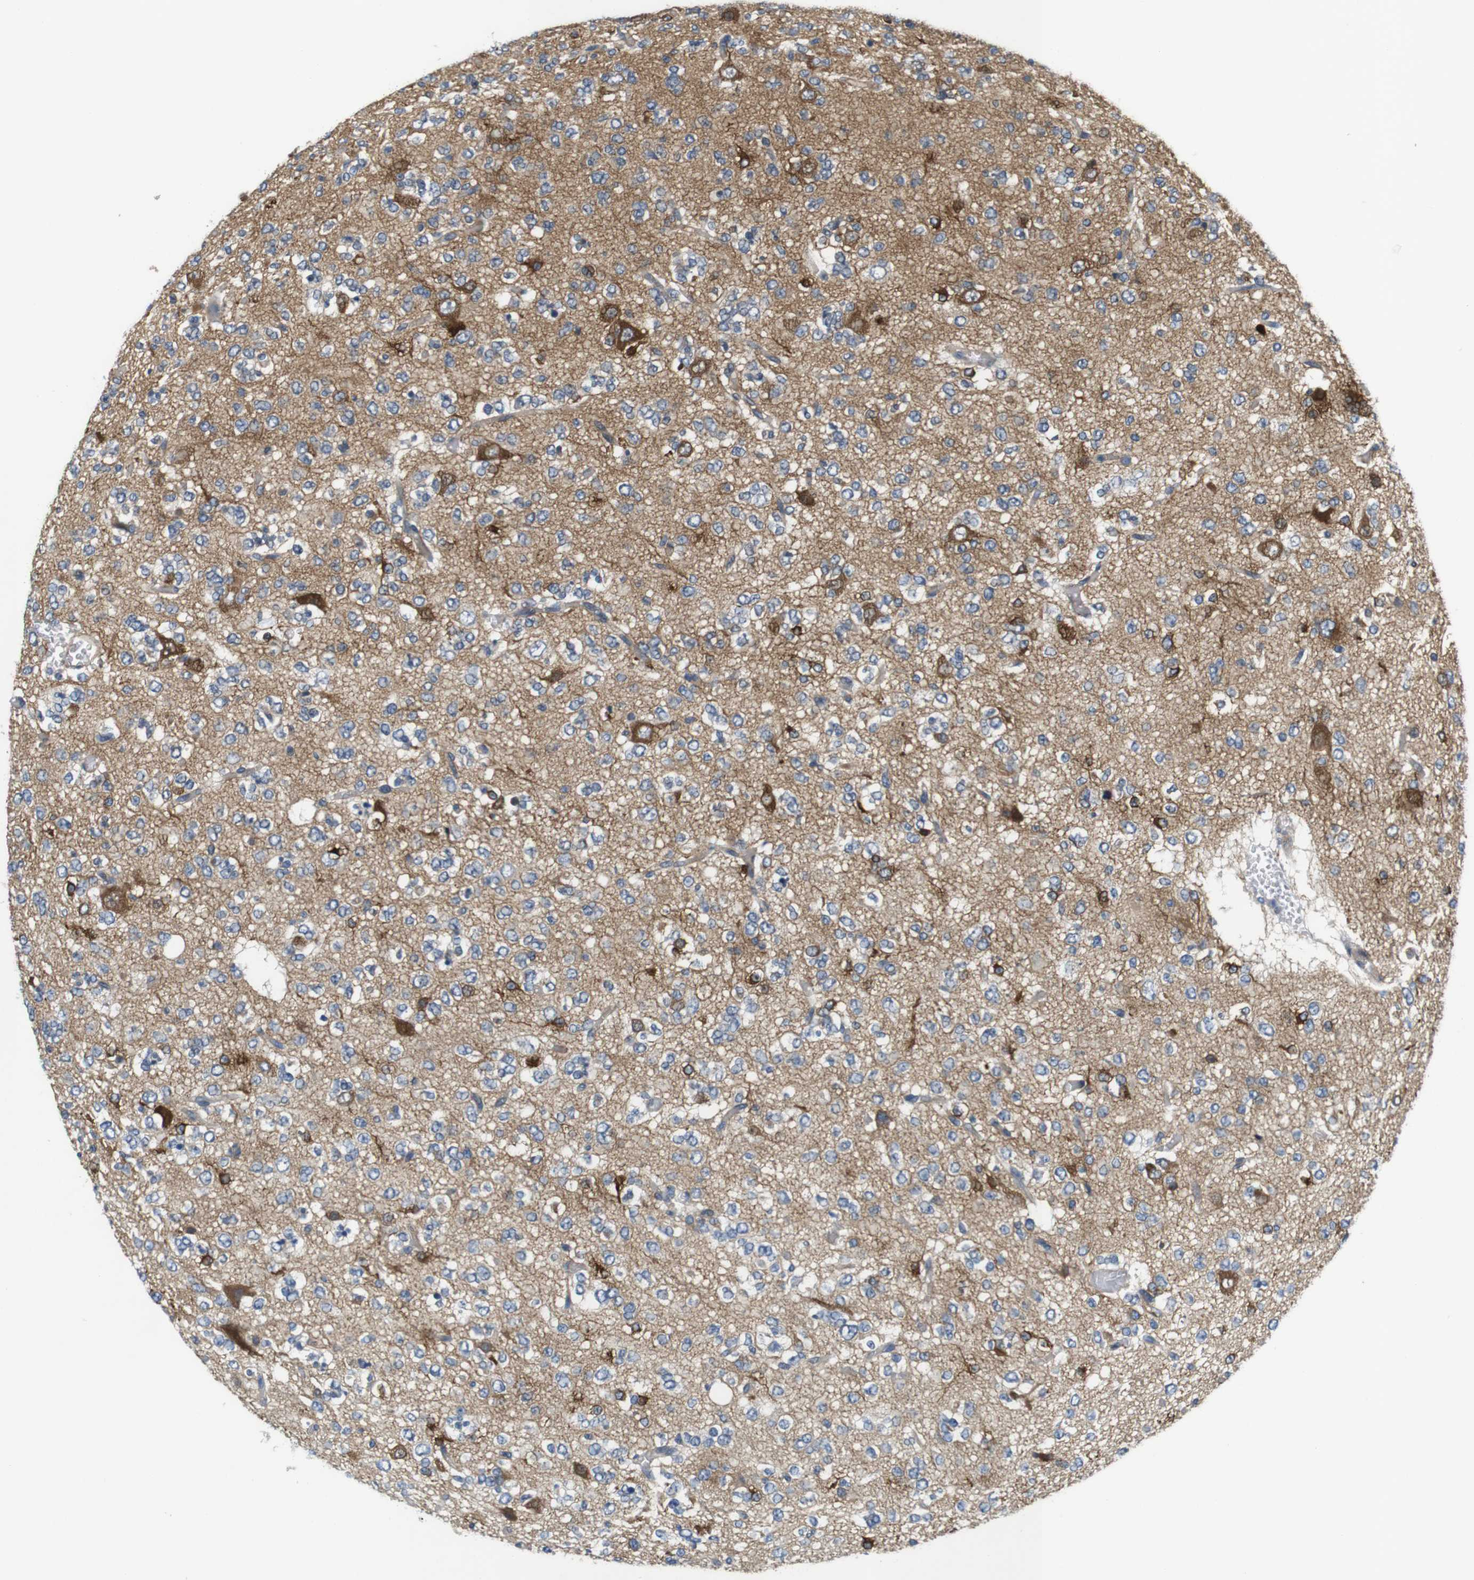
{"staining": {"intensity": "strong", "quantity": "<25%", "location": "cytoplasmic/membranous"}, "tissue": "glioma", "cell_type": "Tumor cells", "image_type": "cancer", "snomed": [{"axis": "morphology", "description": "Glioma, malignant, Low grade"}, {"axis": "topography", "description": "Brain"}], "caption": "Malignant glioma (low-grade) stained for a protein shows strong cytoplasmic/membranous positivity in tumor cells.", "gene": "DCLK1", "patient": {"sex": "male", "age": 38}}